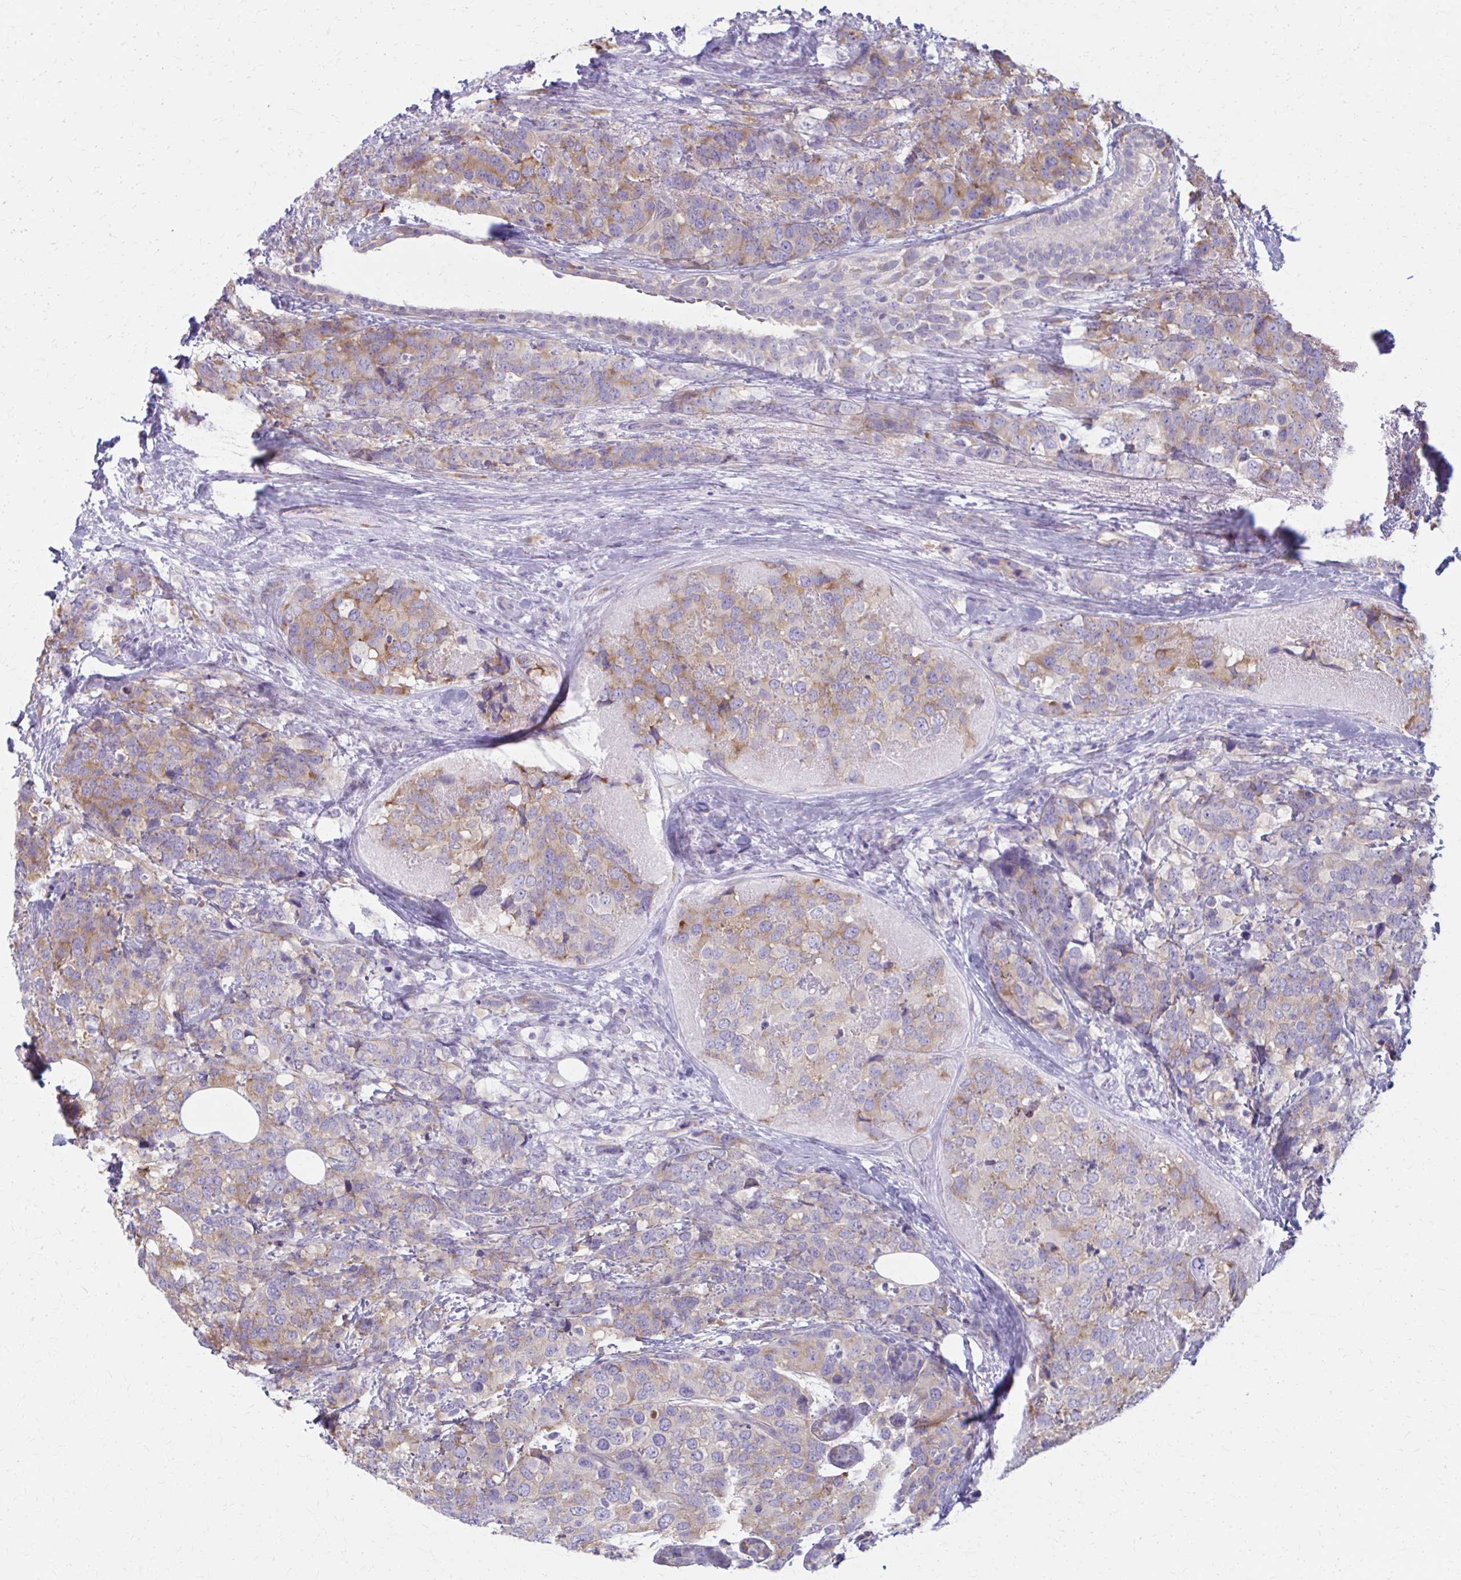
{"staining": {"intensity": "weak", "quantity": "25%-75%", "location": "cytoplasmic/membranous"}, "tissue": "breast cancer", "cell_type": "Tumor cells", "image_type": "cancer", "snomed": [{"axis": "morphology", "description": "Lobular carcinoma"}, {"axis": "topography", "description": "Breast"}], "caption": "Immunohistochemistry micrograph of breast lobular carcinoma stained for a protein (brown), which exhibits low levels of weak cytoplasmic/membranous expression in about 25%-75% of tumor cells.", "gene": "PRKRA", "patient": {"sex": "female", "age": 59}}